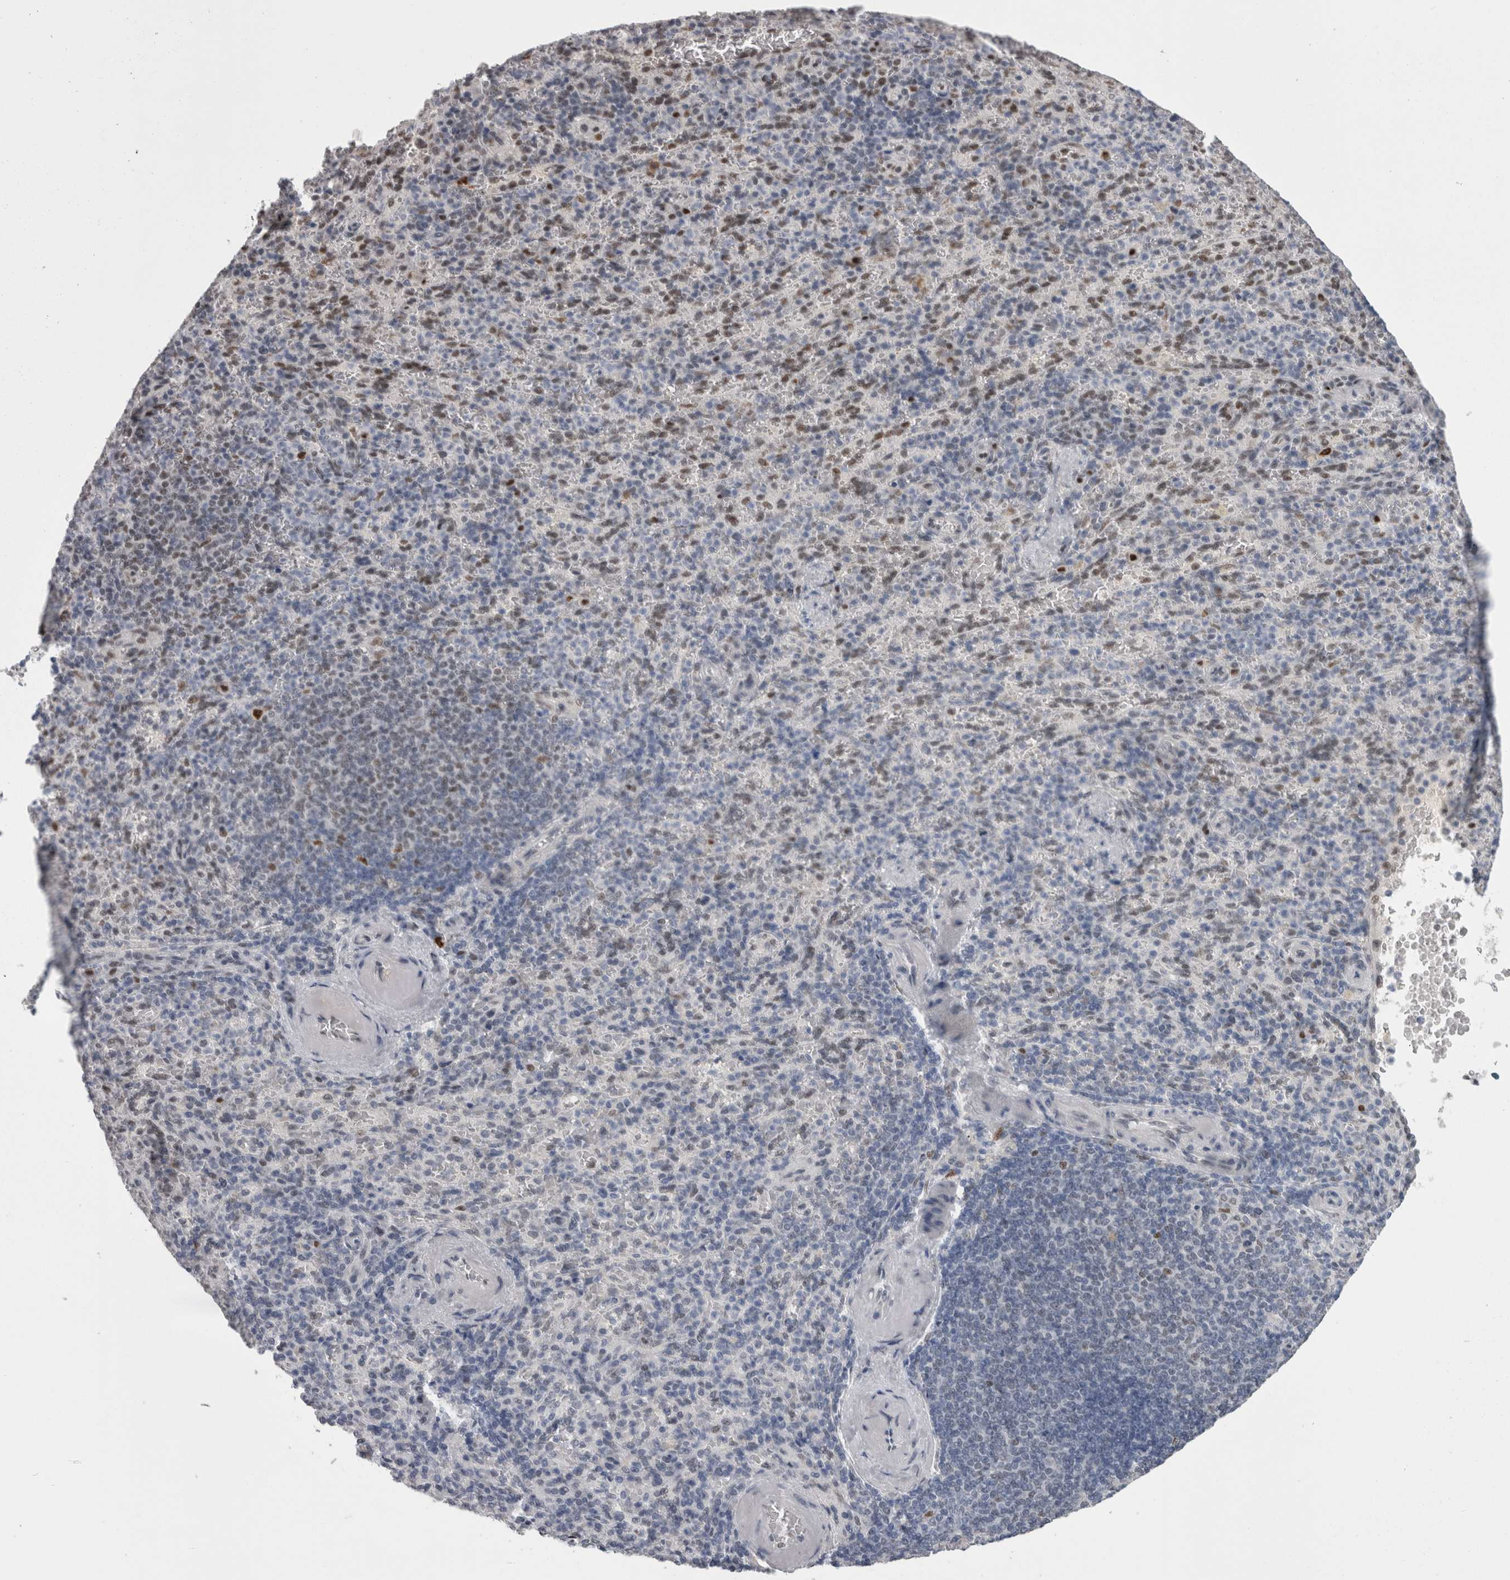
{"staining": {"intensity": "weak", "quantity": "<25%", "location": "nuclear"}, "tissue": "spleen", "cell_type": "Cells in red pulp", "image_type": "normal", "snomed": [{"axis": "morphology", "description": "Normal tissue, NOS"}, {"axis": "topography", "description": "Spleen"}], "caption": "Immunohistochemistry (IHC) image of unremarkable spleen: human spleen stained with DAB (3,3'-diaminobenzidine) displays no significant protein positivity in cells in red pulp.", "gene": "C1orf54", "patient": {"sex": "female", "age": 74}}